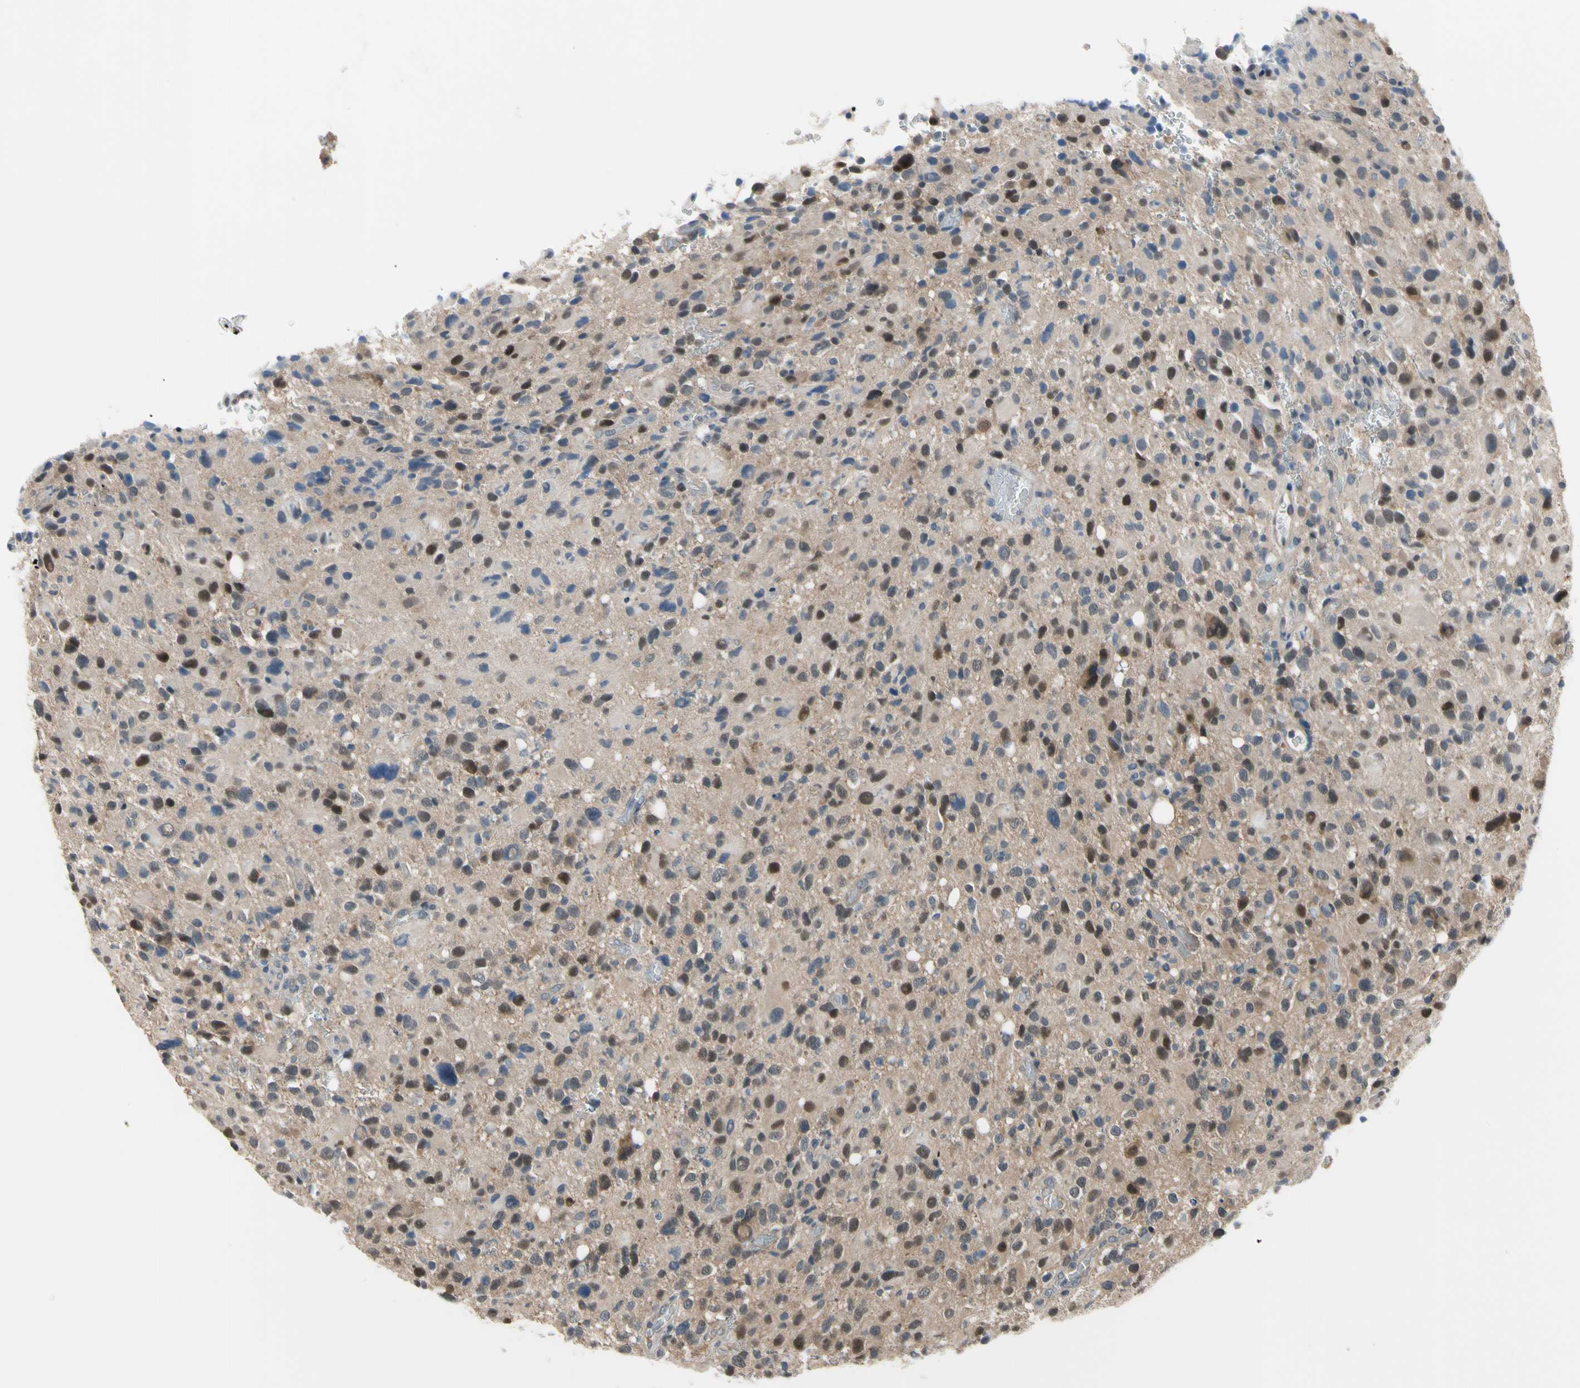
{"staining": {"intensity": "moderate", "quantity": "25%-75%", "location": "nuclear"}, "tissue": "glioma", "cell_type": "Tumor cells", "image_type": "cancer", "snomed": [{"axis": "morphology", "description": "Glioma, malignant, High grade"}, {"axis": "topography", "description": "Brain"}], "caption": "Tumor cells reveal moderate nuclear expression in about 25%-75% of cells in glioma. The protein of interest is shown in brown color, while the nuclei are stained blue.", "gene": "HSPA4", "patient": {"sex": "male", "age": 48}}